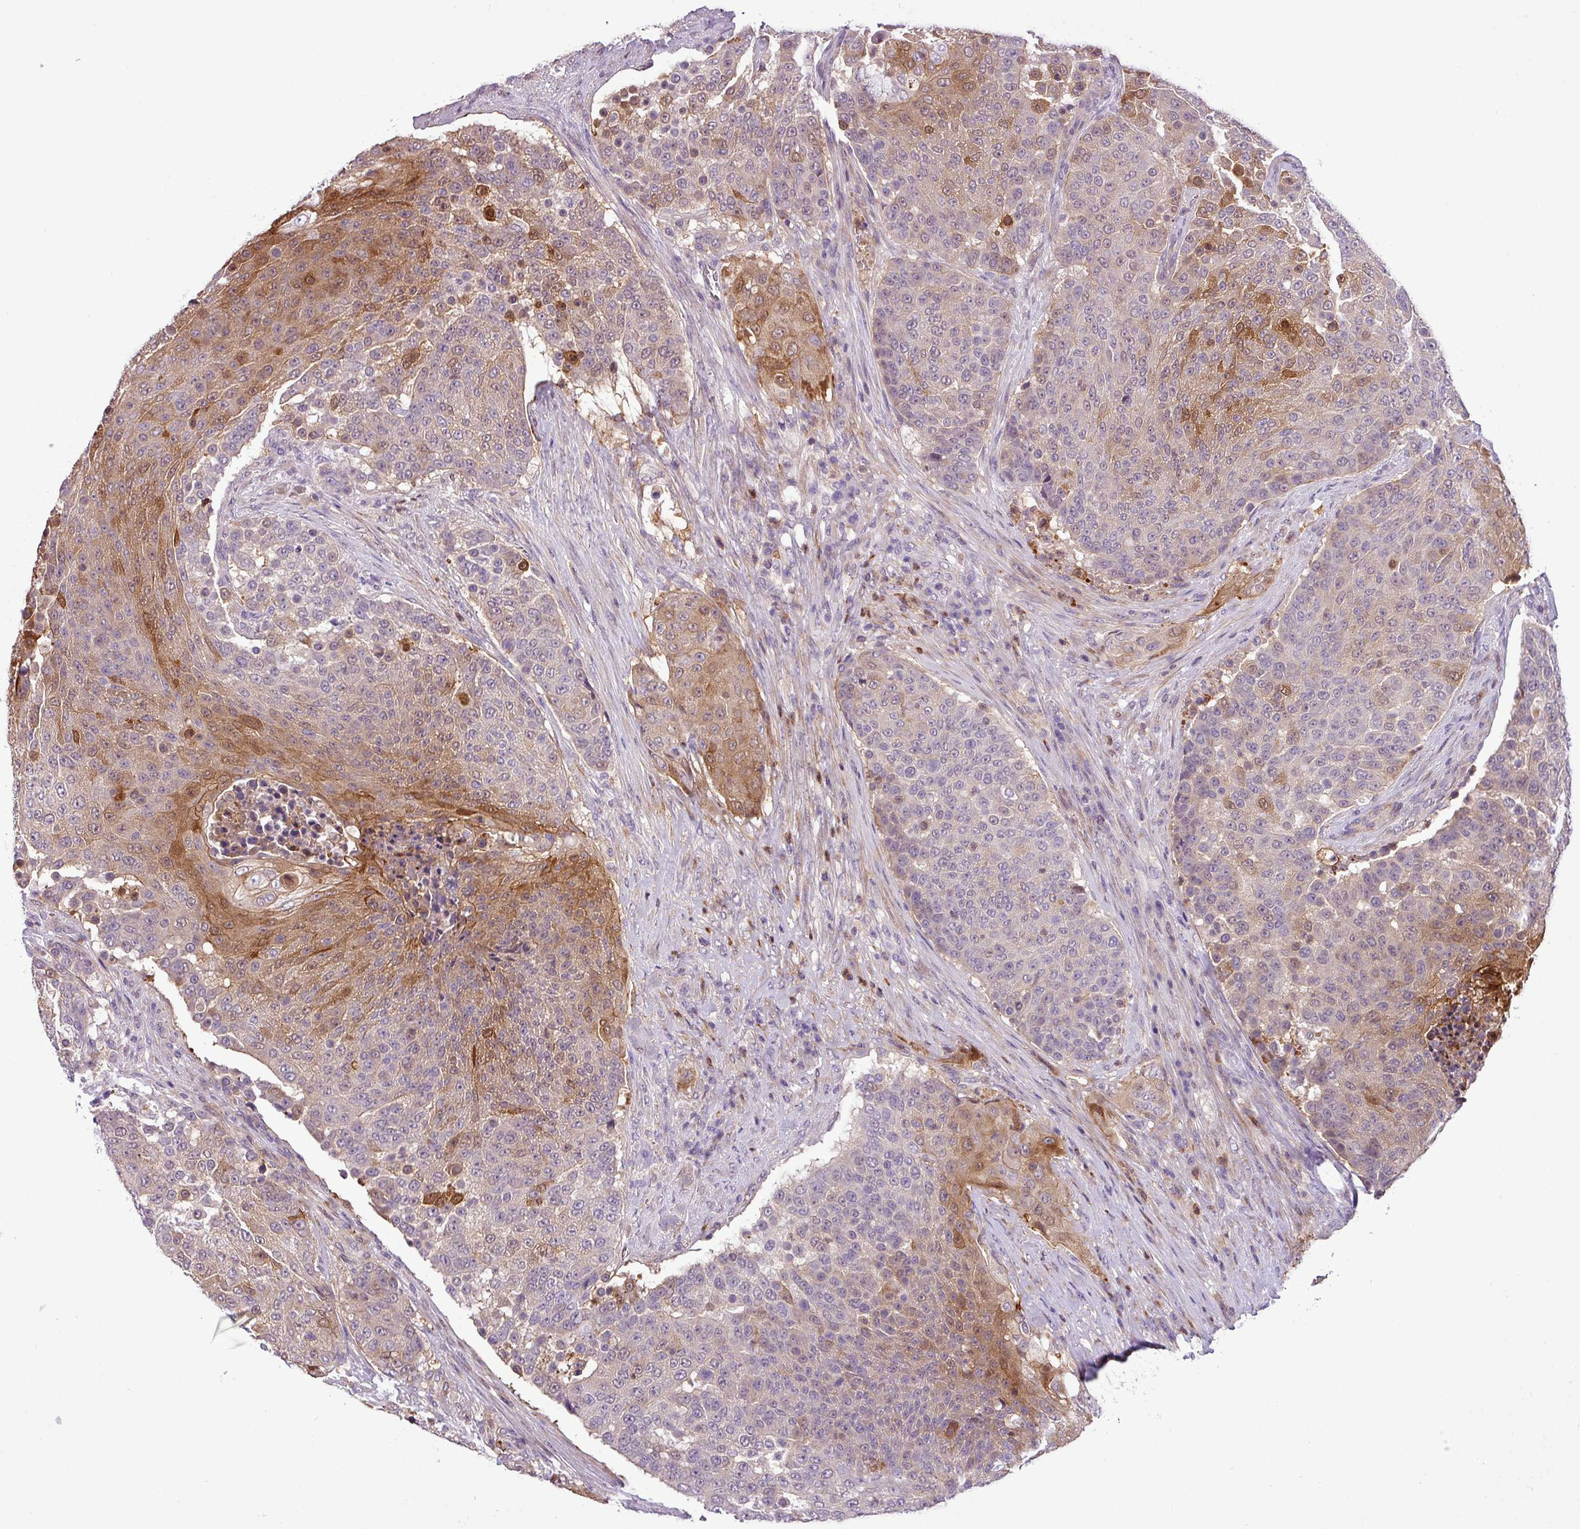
{"staining": {"intensity": "moderate", "quantity": "25%-75%", "location": "cytoplasmic/membranous,nuclear"}, "tissue": "urothelial cancer", "cell_type": "Tumor cells", "image_type": "cancer", "snomed": [{"axis": "morphology", "description": "Urothelial carcinoma, High grade"}, {"axis": "topography", "description": "Urinary bladder"}], "caption": "The photomicrograph demonstrates immunohistochemical staining of urothelial carcinoma (high-grade). There is moderate cytoplasmic/membranous and nuclear staining is appreciated in about 25%-75% of tumor cells.", "gene": "NBEAL2", "patient": {"sex": "female", "age": 63}}